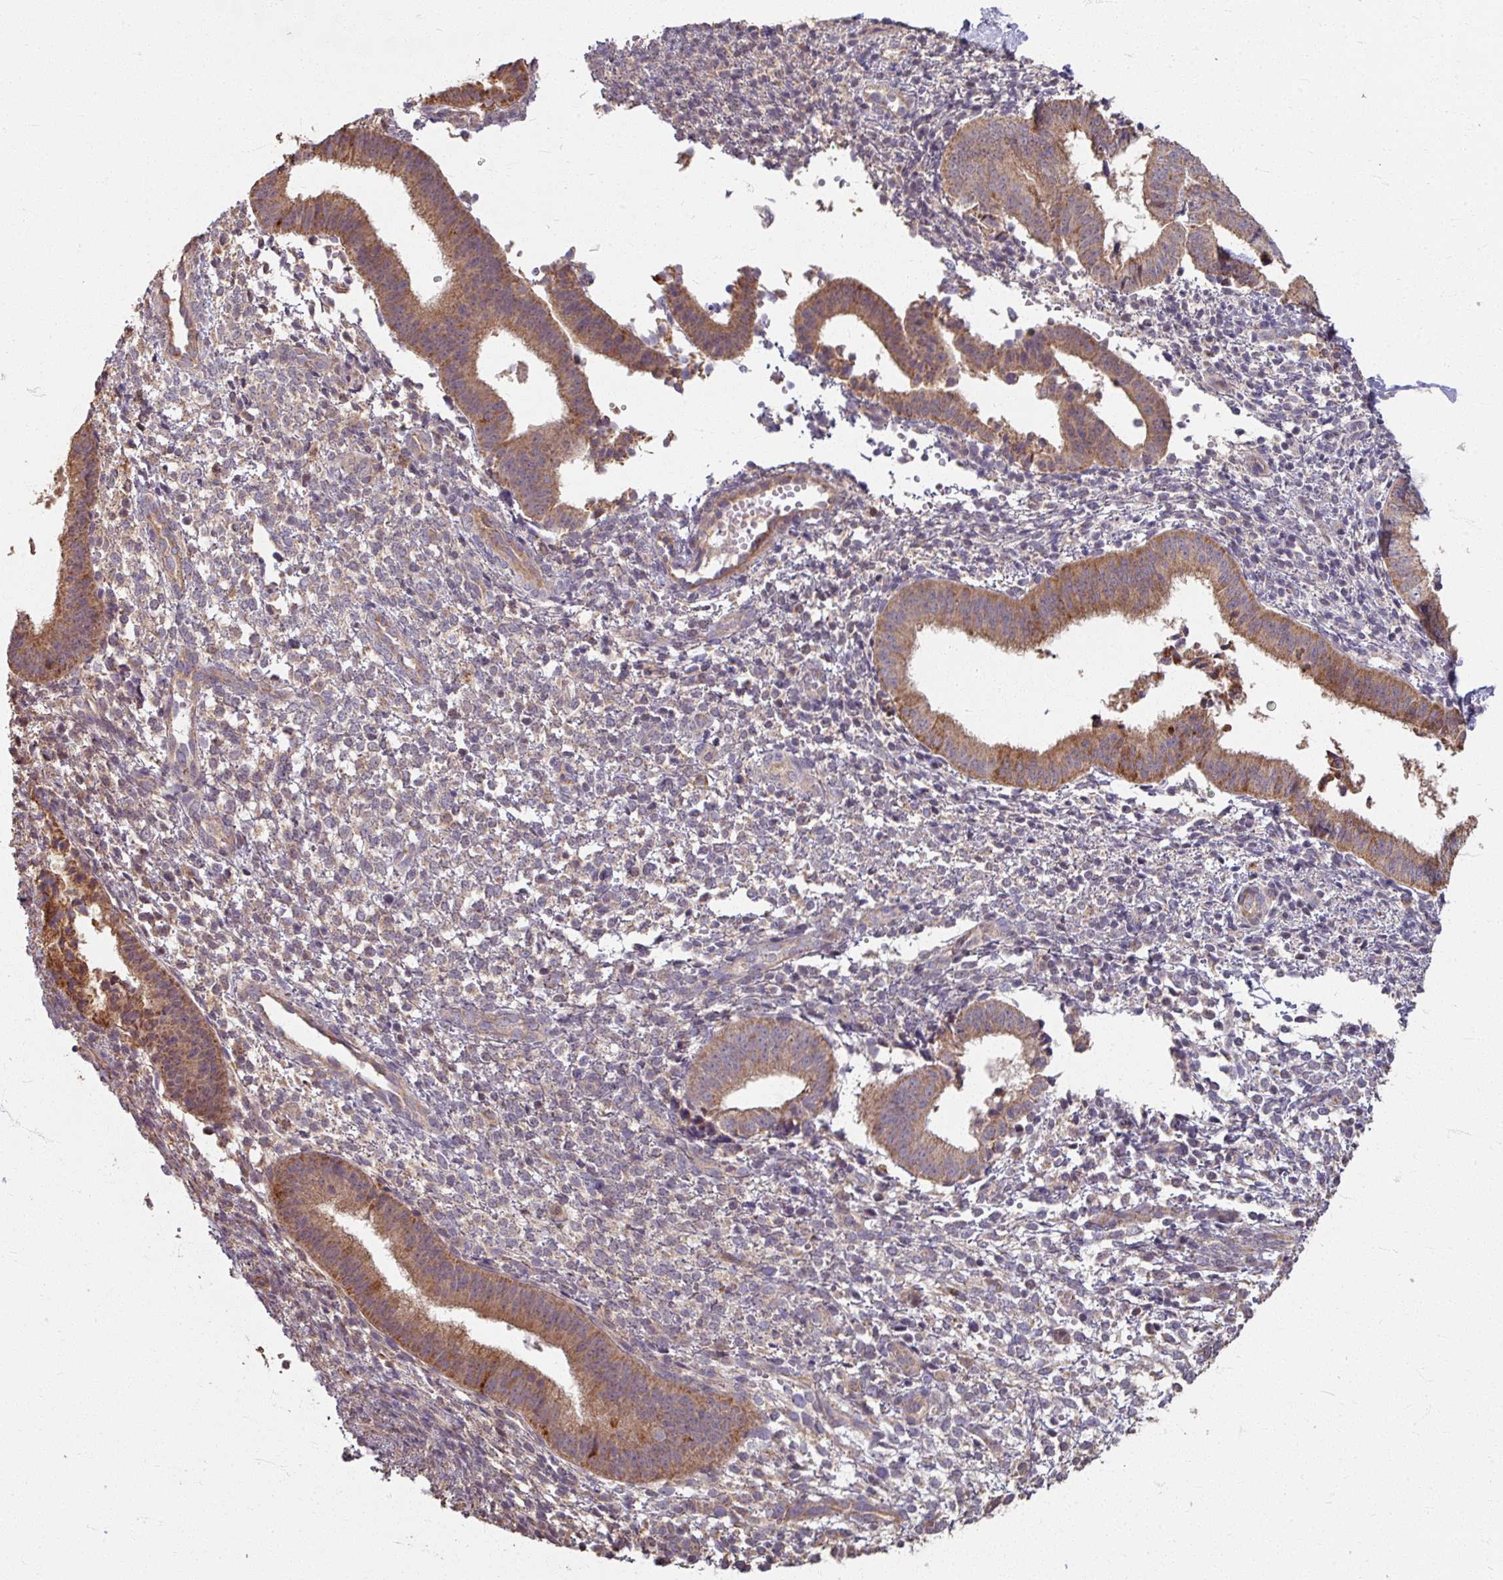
{"staining": {"intensity": "weak", "quantity": "25%-75%", "location": "cytoplasmic/membranous"}, "tissue": "endometrium", "cell_type": "Cells in endometrial stroma", "image_type": "normal", "snomed": [{"axis": "morphology", "description": "Normal tissue, NOS"}, {"axis": "topography", "description": "Endometrium"}], "caption": "Approximately 25%-75% of cells in endometrial stroma in normal endometrium reveal weak cytoplasmic/membranous protein staining as visualized by brown immunohistochemical staining.", "gene": "CCDC68", "patient": {"sex": "female", "age": 49}}